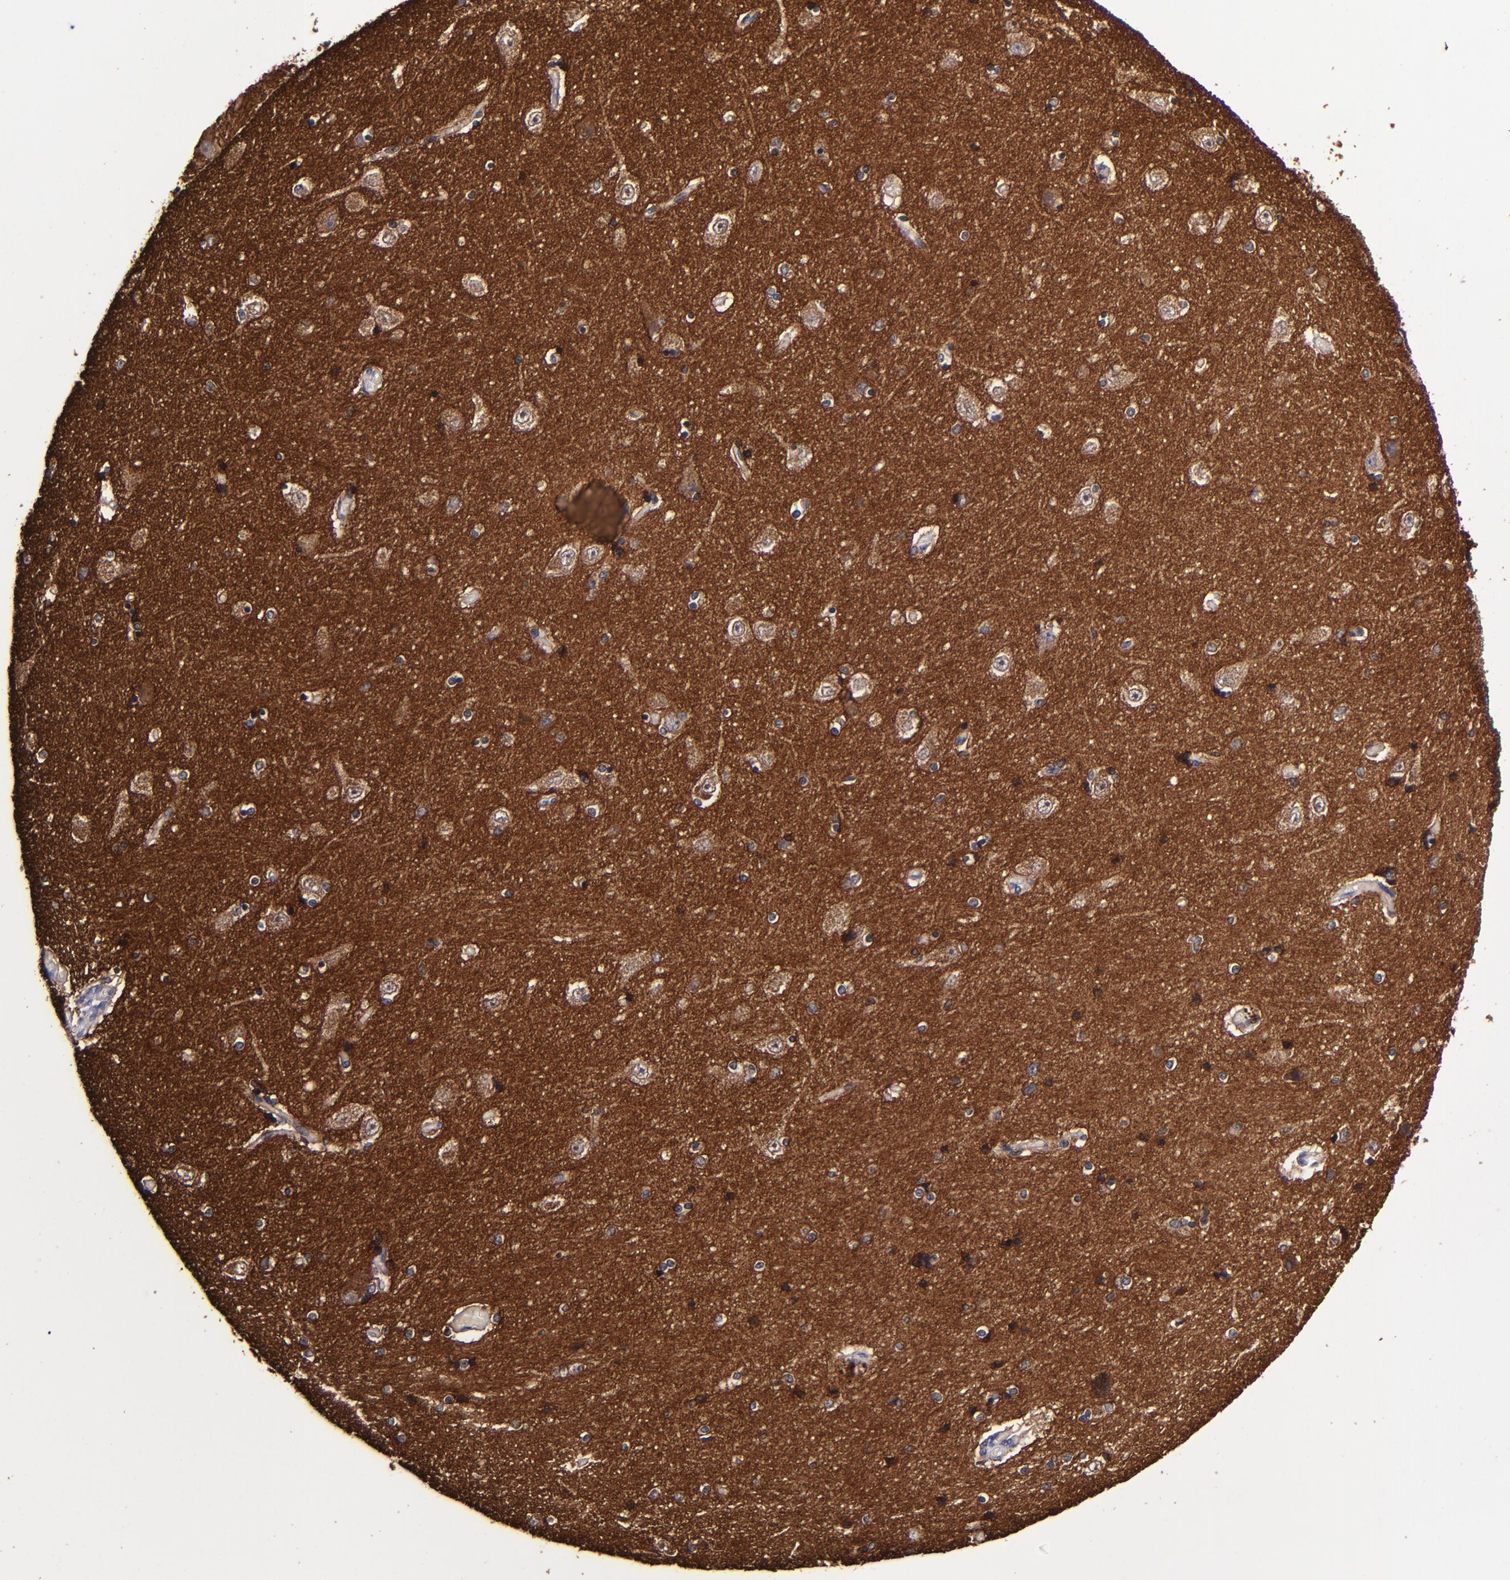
{"staining": {"intensity": "strong", "quantity": "<25%", "location": "cytoplasmic/membranous"}, "tissue": "hippocampus", "cell_type": "Glial cells", "image_type": "normal", "snomed": [{"axis": "morphology", "description": "Normal tissue, NOS"}, {"axis": "topography", "description": "Hippocampus"}], "caption": "Protein expression analysis of unremarkable hippocampus shows strong cytoplasmic/membranous positivity in about <25% of glial cells.", "gene": "SIRPA", "patient": {"sex": "female", "age": 54}}